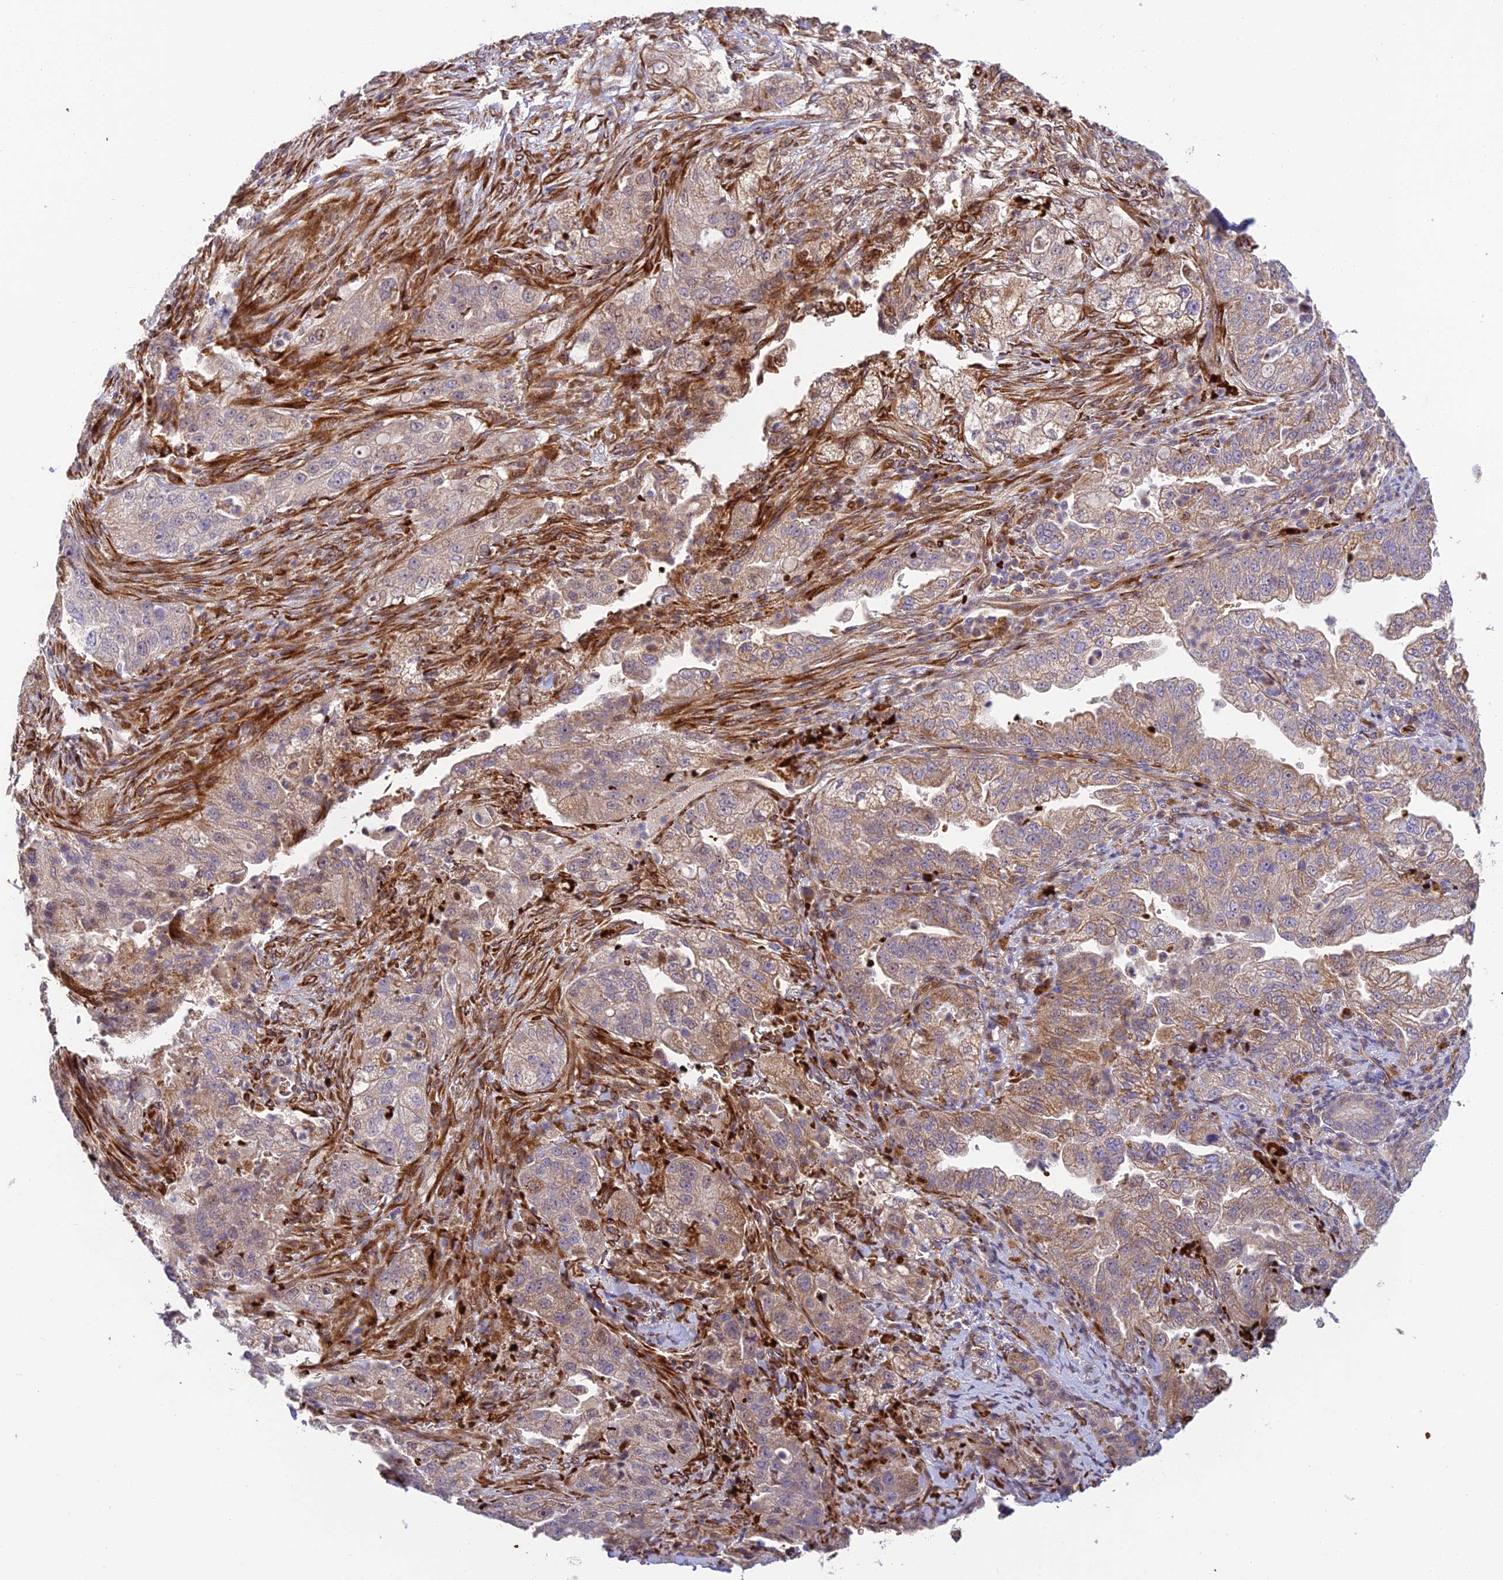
{"staining": {"intensity": "moderate", "quantity": "<25%", "location": "cytoplasmic/membranous"}, "tissue": "pancreatic cancer", "cell_type": "Tumor cells", "image_type": "cancer", "snomed": [{"axis": "morphology", "description": "Adenocarcinoma, NOS"}, {"axis": "topography", "description": "Pancreas"}], "caption": "An image showing moderate cytoplasmic/membranous staining in about <25% of tumor cells in pancreatic adenocarcinoma, as visualized by brown immunohistochemical staining.", "gene": "UFSP2", "patient": {"sex": "female", "age": 78}}